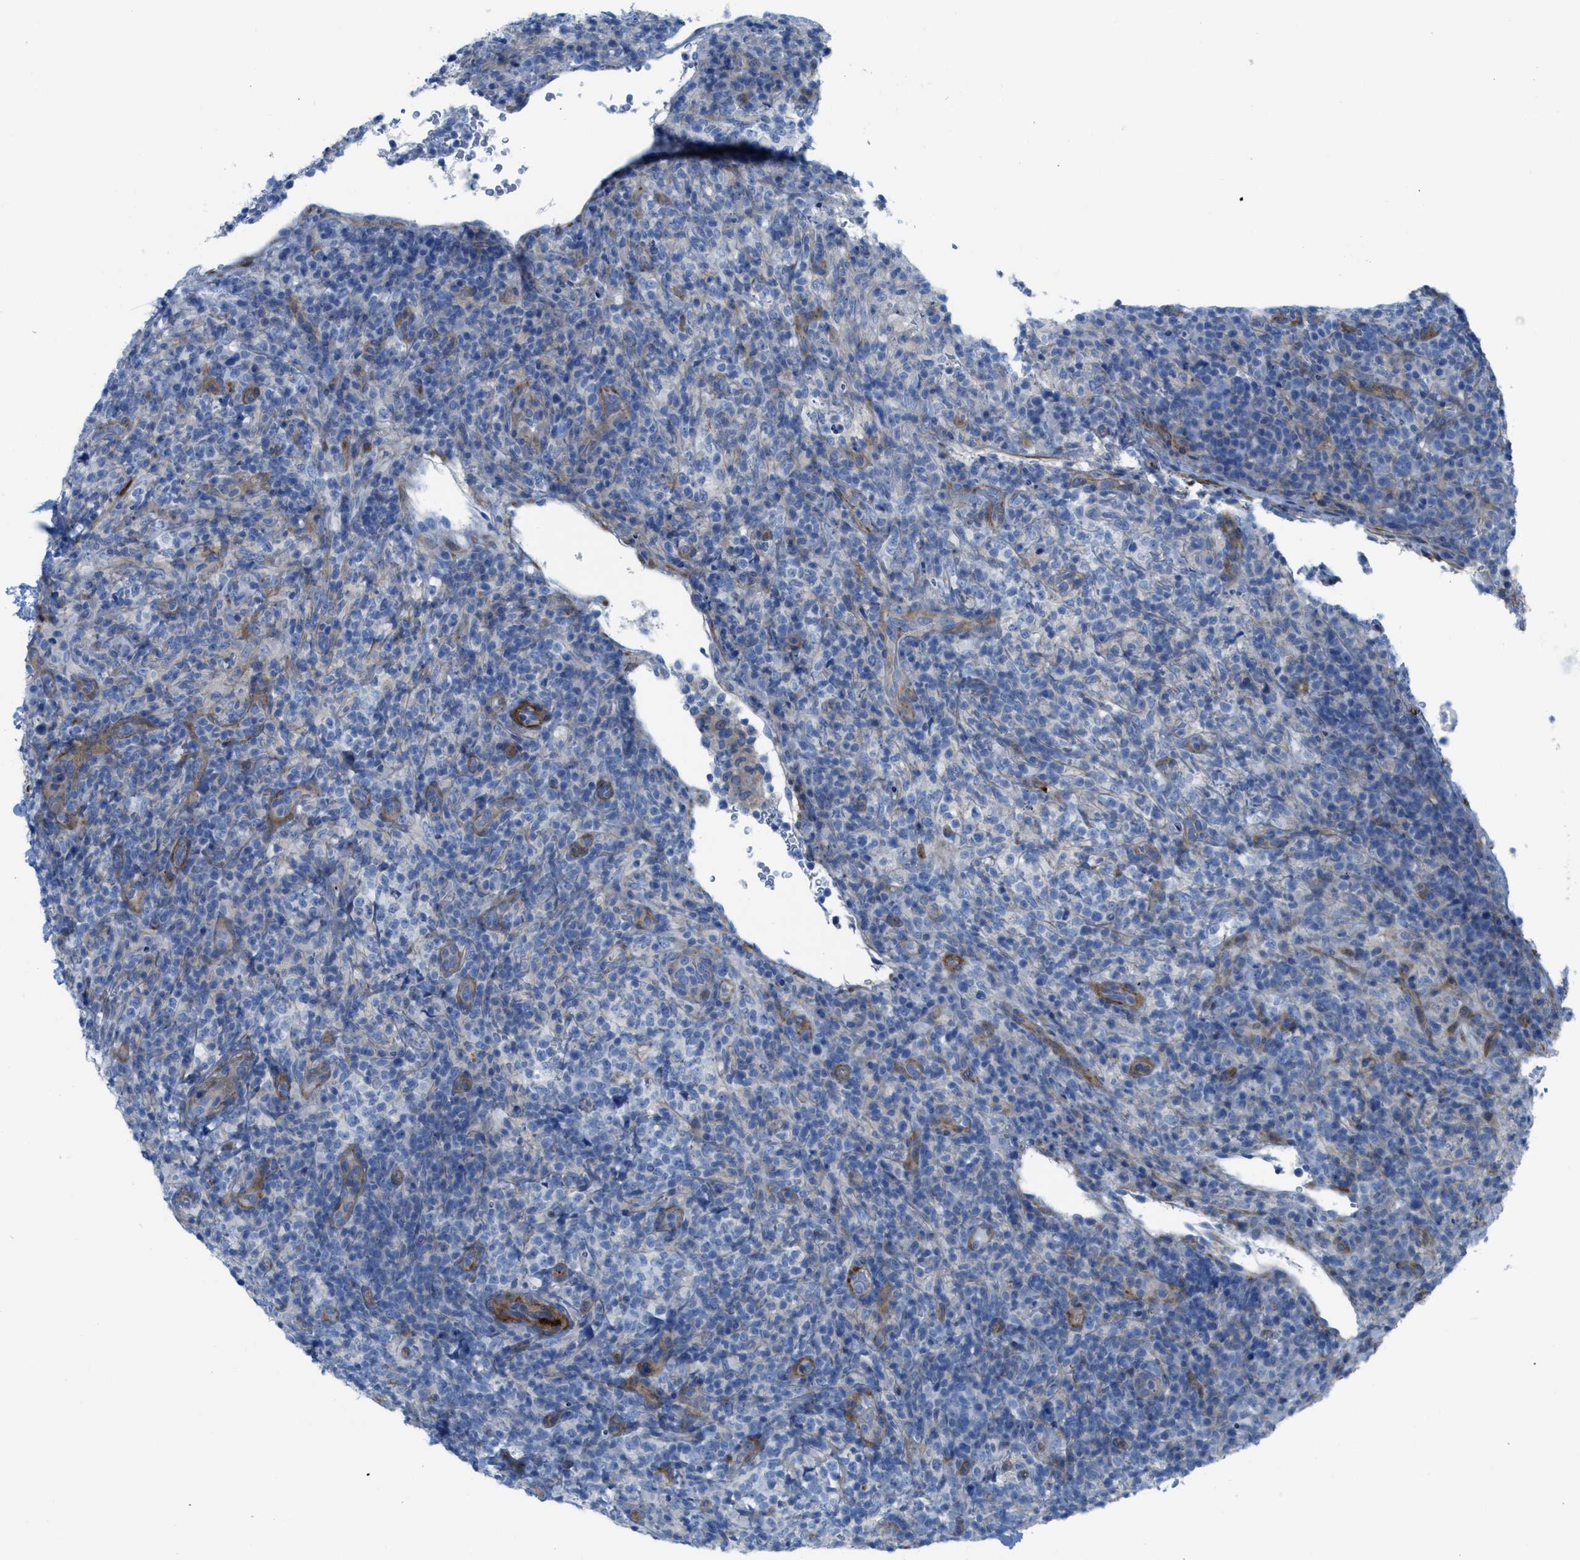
{"staining": {"intensity": "negative", "quantity": "none", "location": "none"}, "tissue": "lymphoma", "cell_type": "Tumor cells", "image_type": "cancer", "snomed": [{"axis": "morphology", "description": "Malignant lymphoma, non-Hodgkin's type, High grade"}, {"axis": "topography", "description": "Lymph node"}], "caption": "A high-resolution histopathology image shows immunohistochemistry (IHC) staining of malignant lymphoma, non-Hodgkin's type (high-grade), which demonstrates no significant staining in tumor cells. Nuclei are stained in blue.", "gene": "KCNH7", "patient": {"sex": "female", "age": 76}}